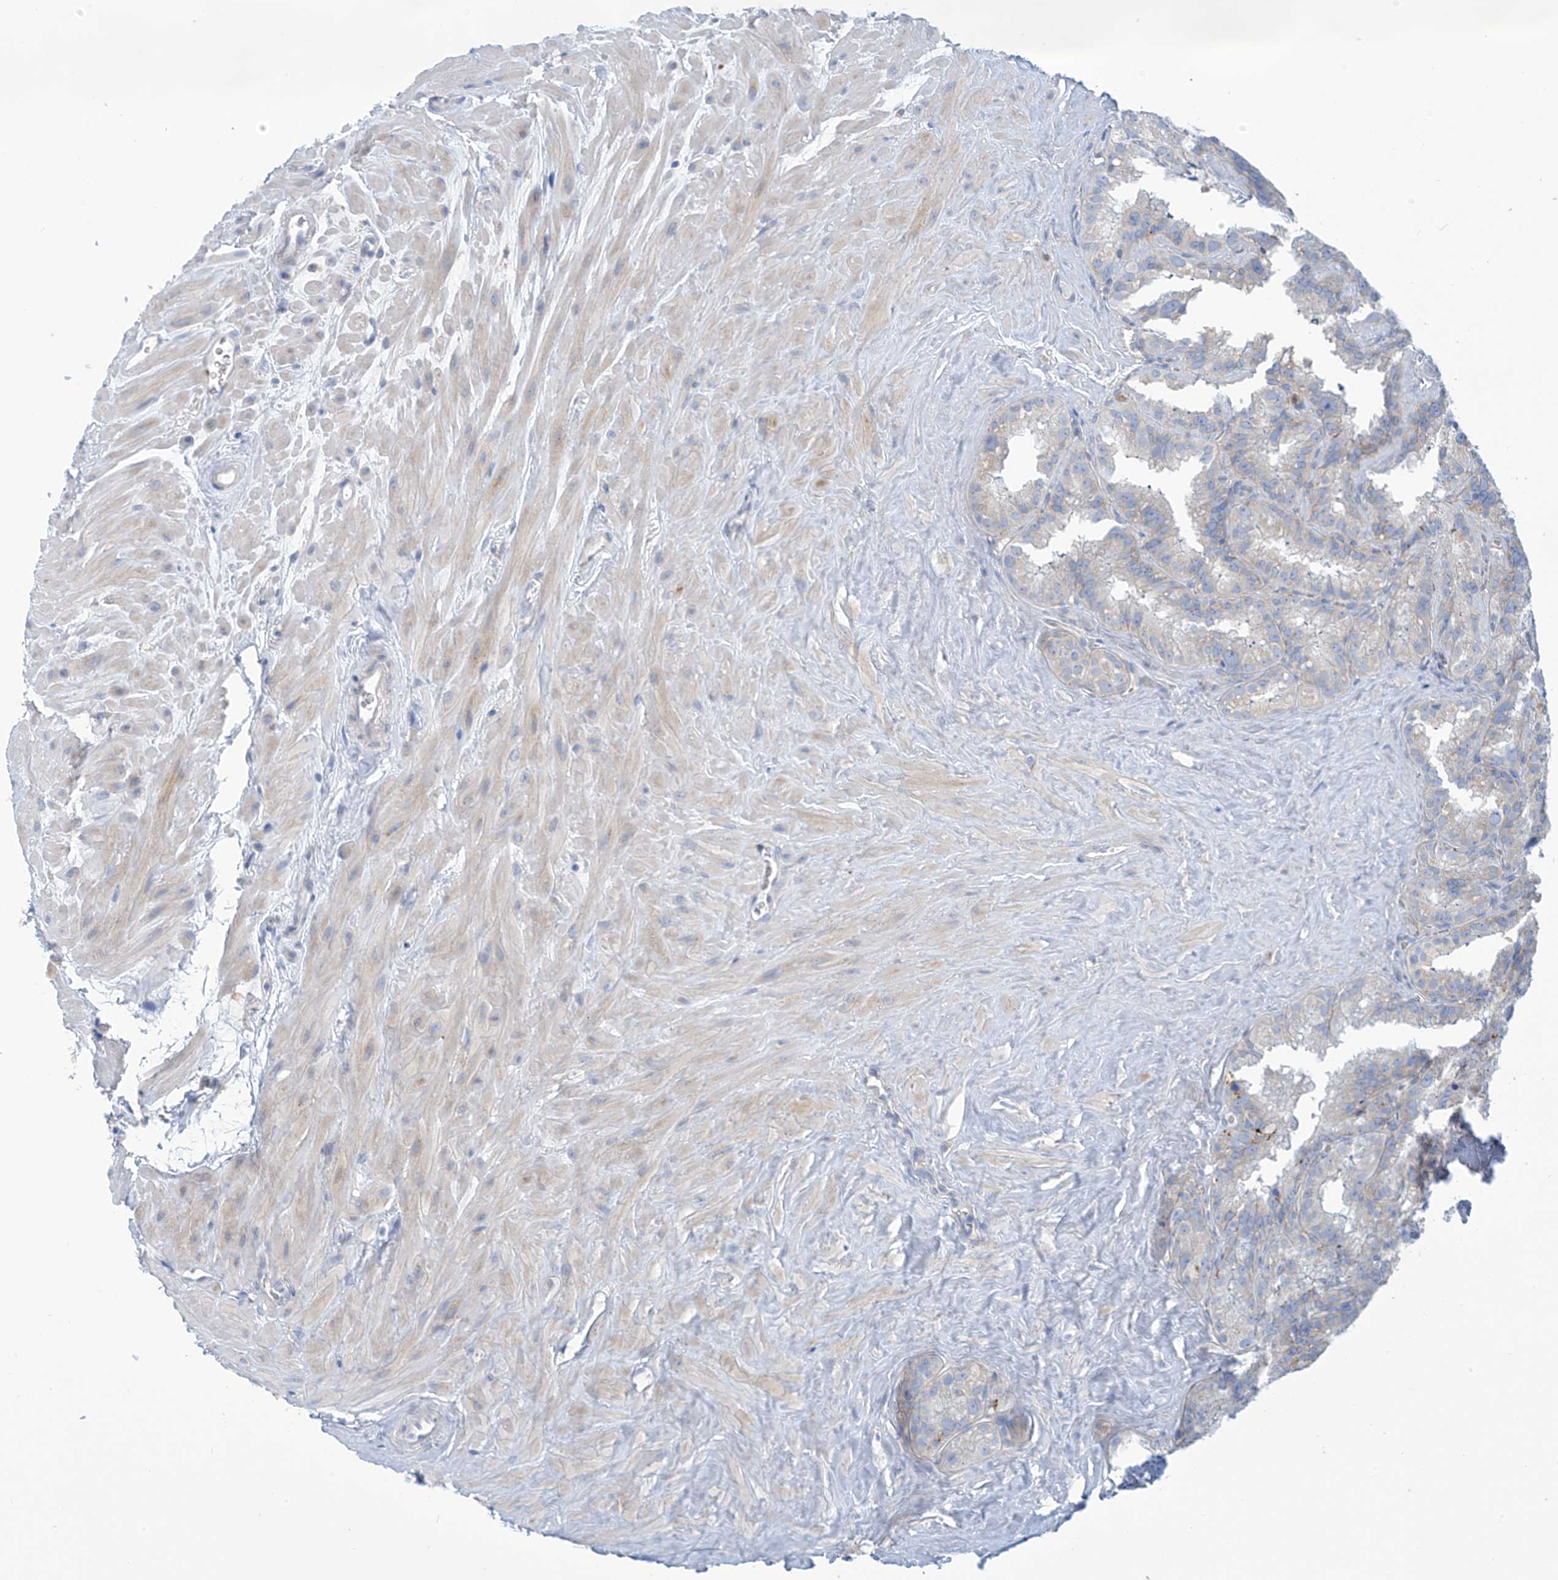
{"staining": {"intensity": "negative", "quantity": "none", "location": "none"}, "tissue": "seminal vesicle", "cell_type": "Glandular cells", "image_type": "normal", "snomed": [{"axis": "morphology", "description": "Normal tissue, NOS"}, {"axis": "topography", "description": "Prostate"}, {"axis": "topography", "description": "Seminal veicle"}], "caption": "Immunohistochemistry (IHC) image of benign seminal vesicle: seminal vesicle stained with DAB (3,3'-diaminobenzidine) shows no significant protein positivity in glandular cells. (Stains: DAB (3,3'-diaminobenzidine) immunohistochemistry with hematoxylin counter stain, Microscopy: brightfield microscopy at high magnification).", "gene": "FABP2", "patient": {"sex": "male", "age": 59}}